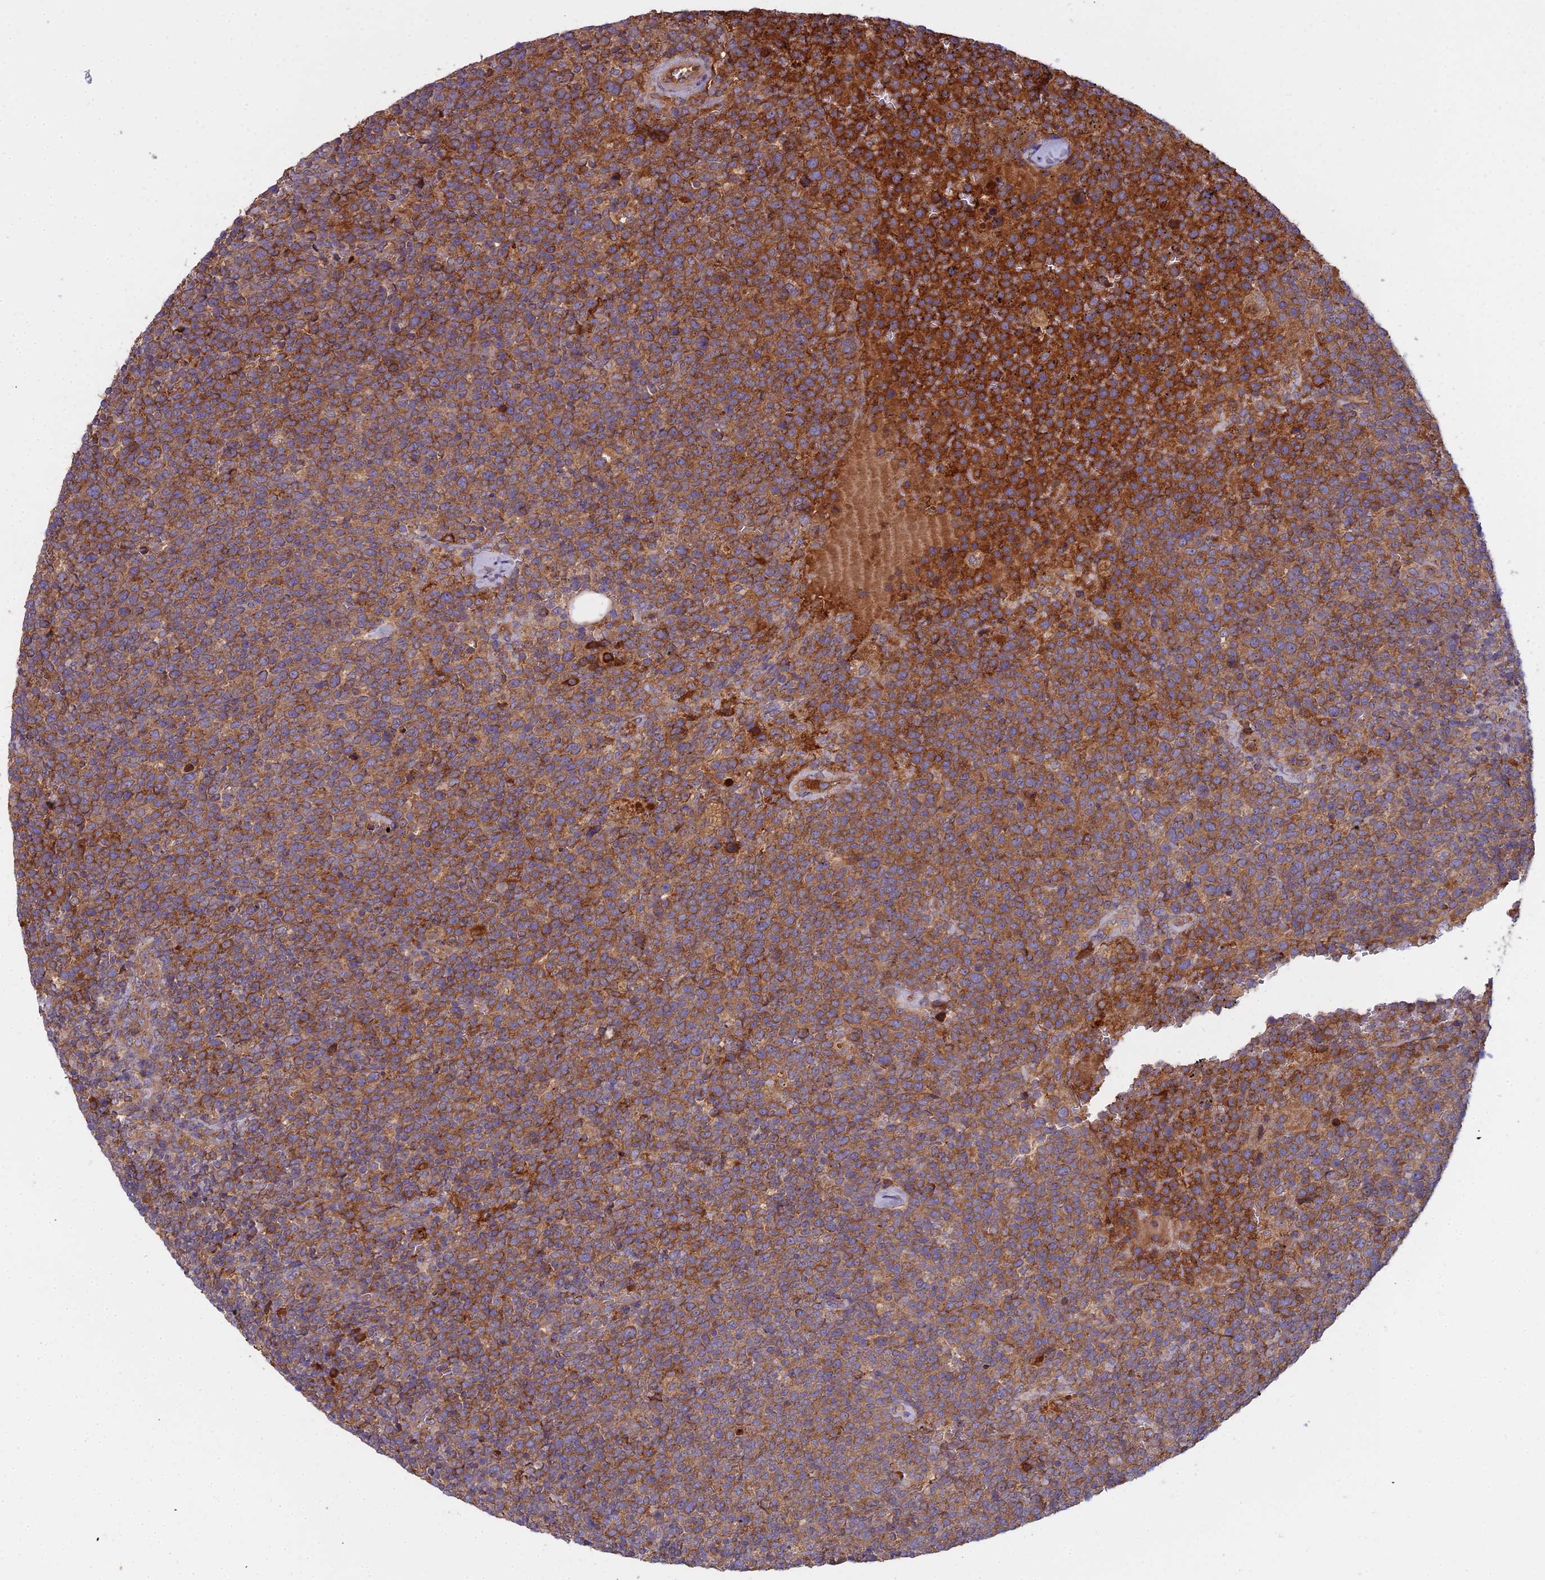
{"staining": {"intensity": "strong", "quantity": "25%-75%", "location": "cytoplasmic/membranous"}, "tissue": "lymphoma", "cell_type": "Tumor cells", "image_type": "cancer", "snomed": [{"axis": "morphology", "description": "Malignant lymphoma, non-Hodgkin's type, High grade"}, {"axis": "topography", "description": "Lymph node"}], "caption": "Immunohistochemistry (IHC) of human lymphoma reveals high levels of strong cytoplasmic/membranous staining in approximately 25%-75% of tumor cells. The protein is stained brown, and the nuclei are stained in blue (DAB (3,3'-diaminobenzidine) IHC with brightfield microscopy, high magnification).", "gene": "CCDC167", "patient": {"sex": "male", "age": 61}}